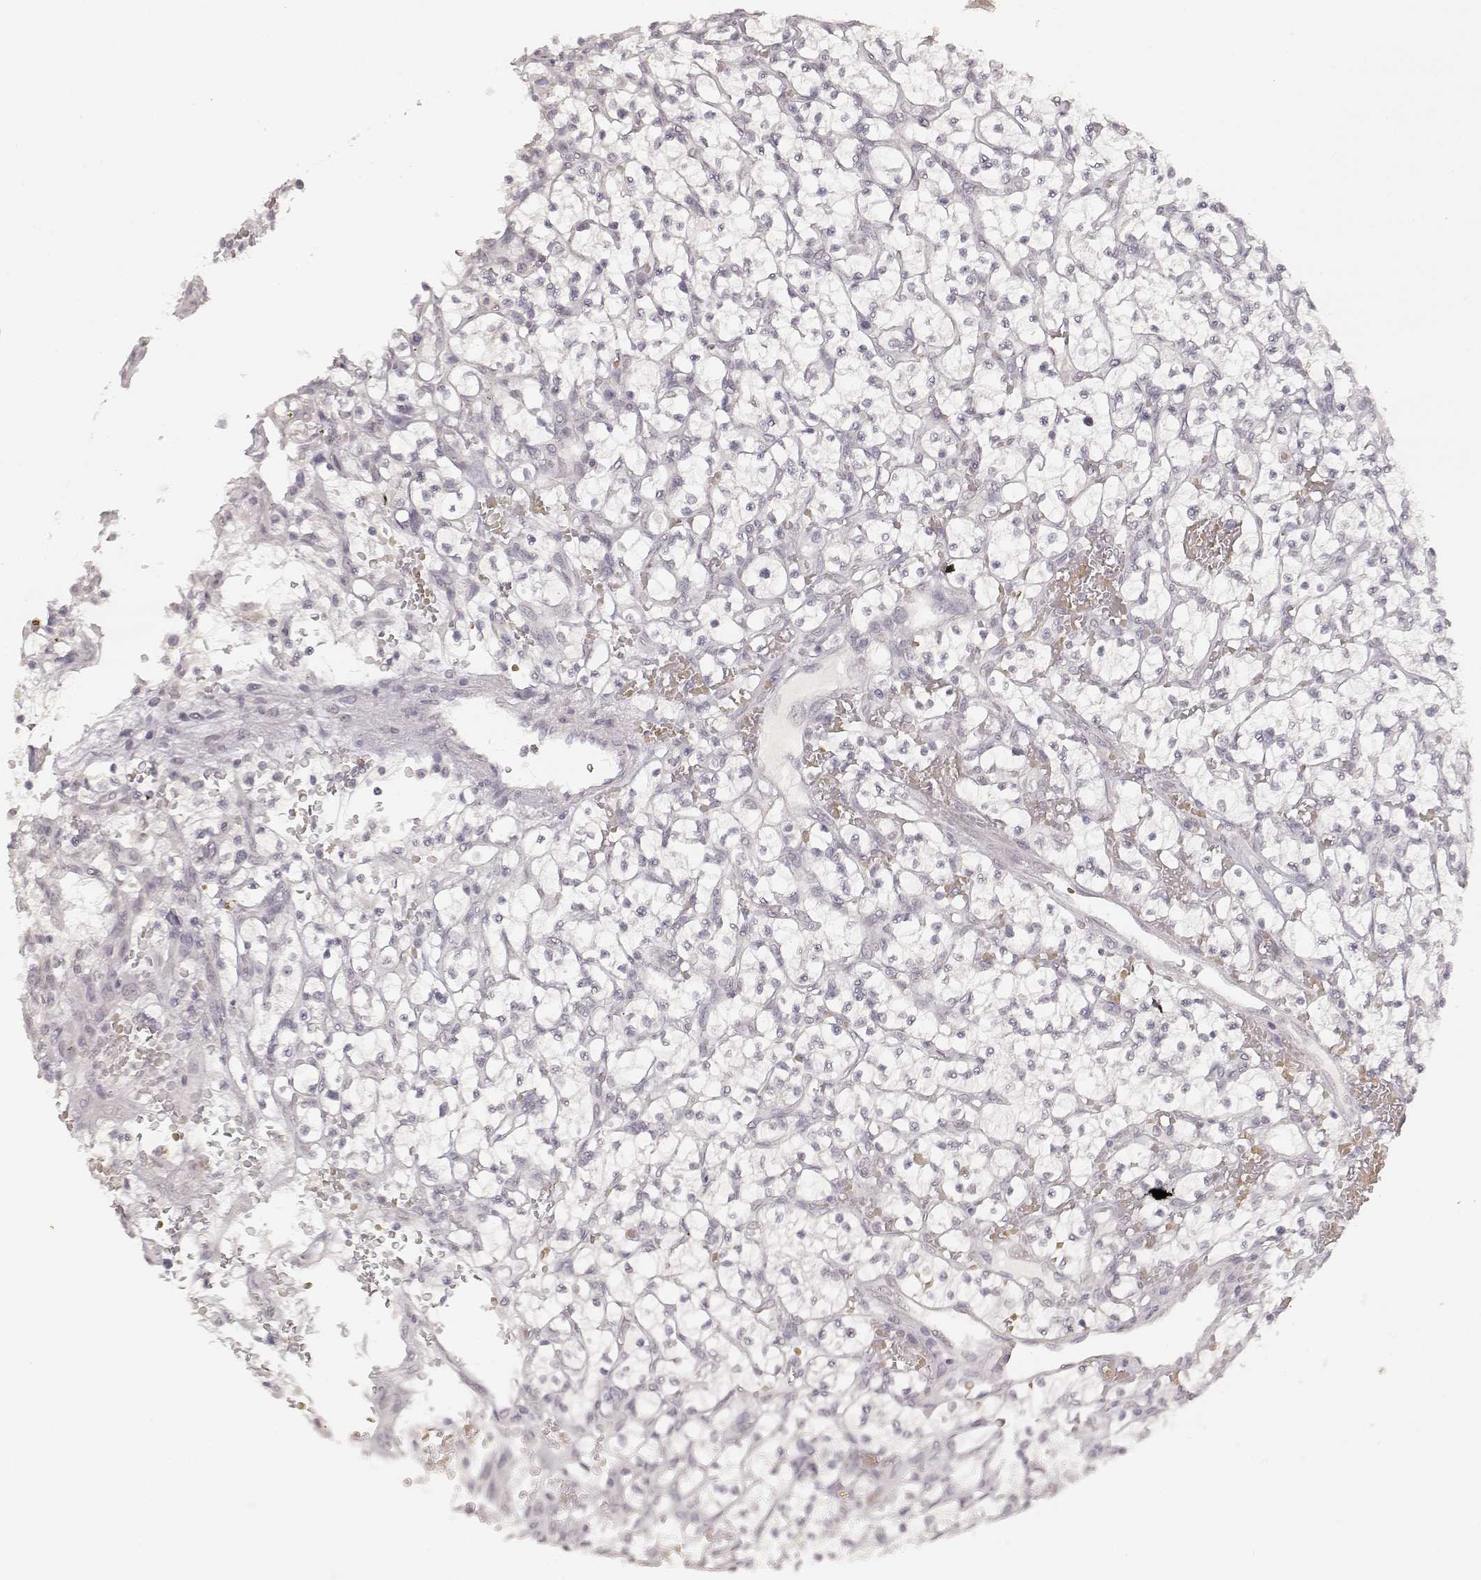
{"staining": {"intensity": "negative", "quantity": "none", "location": "none"}, "tissue": "renal cancer", "cell_type": "Tumor cells", "image_type": "cancer", "snomed": [{"axis": "morphology", "description": "Adenocarcinoma, NOS"}, {"axis": "topography", "description": "Kidney"}], "caption": "Image shows no protein expression in tumor cells of renal adenocarcinoma tissue.", "gene": "LAMC2", "patient": {"sex": "female", "age": 64}}